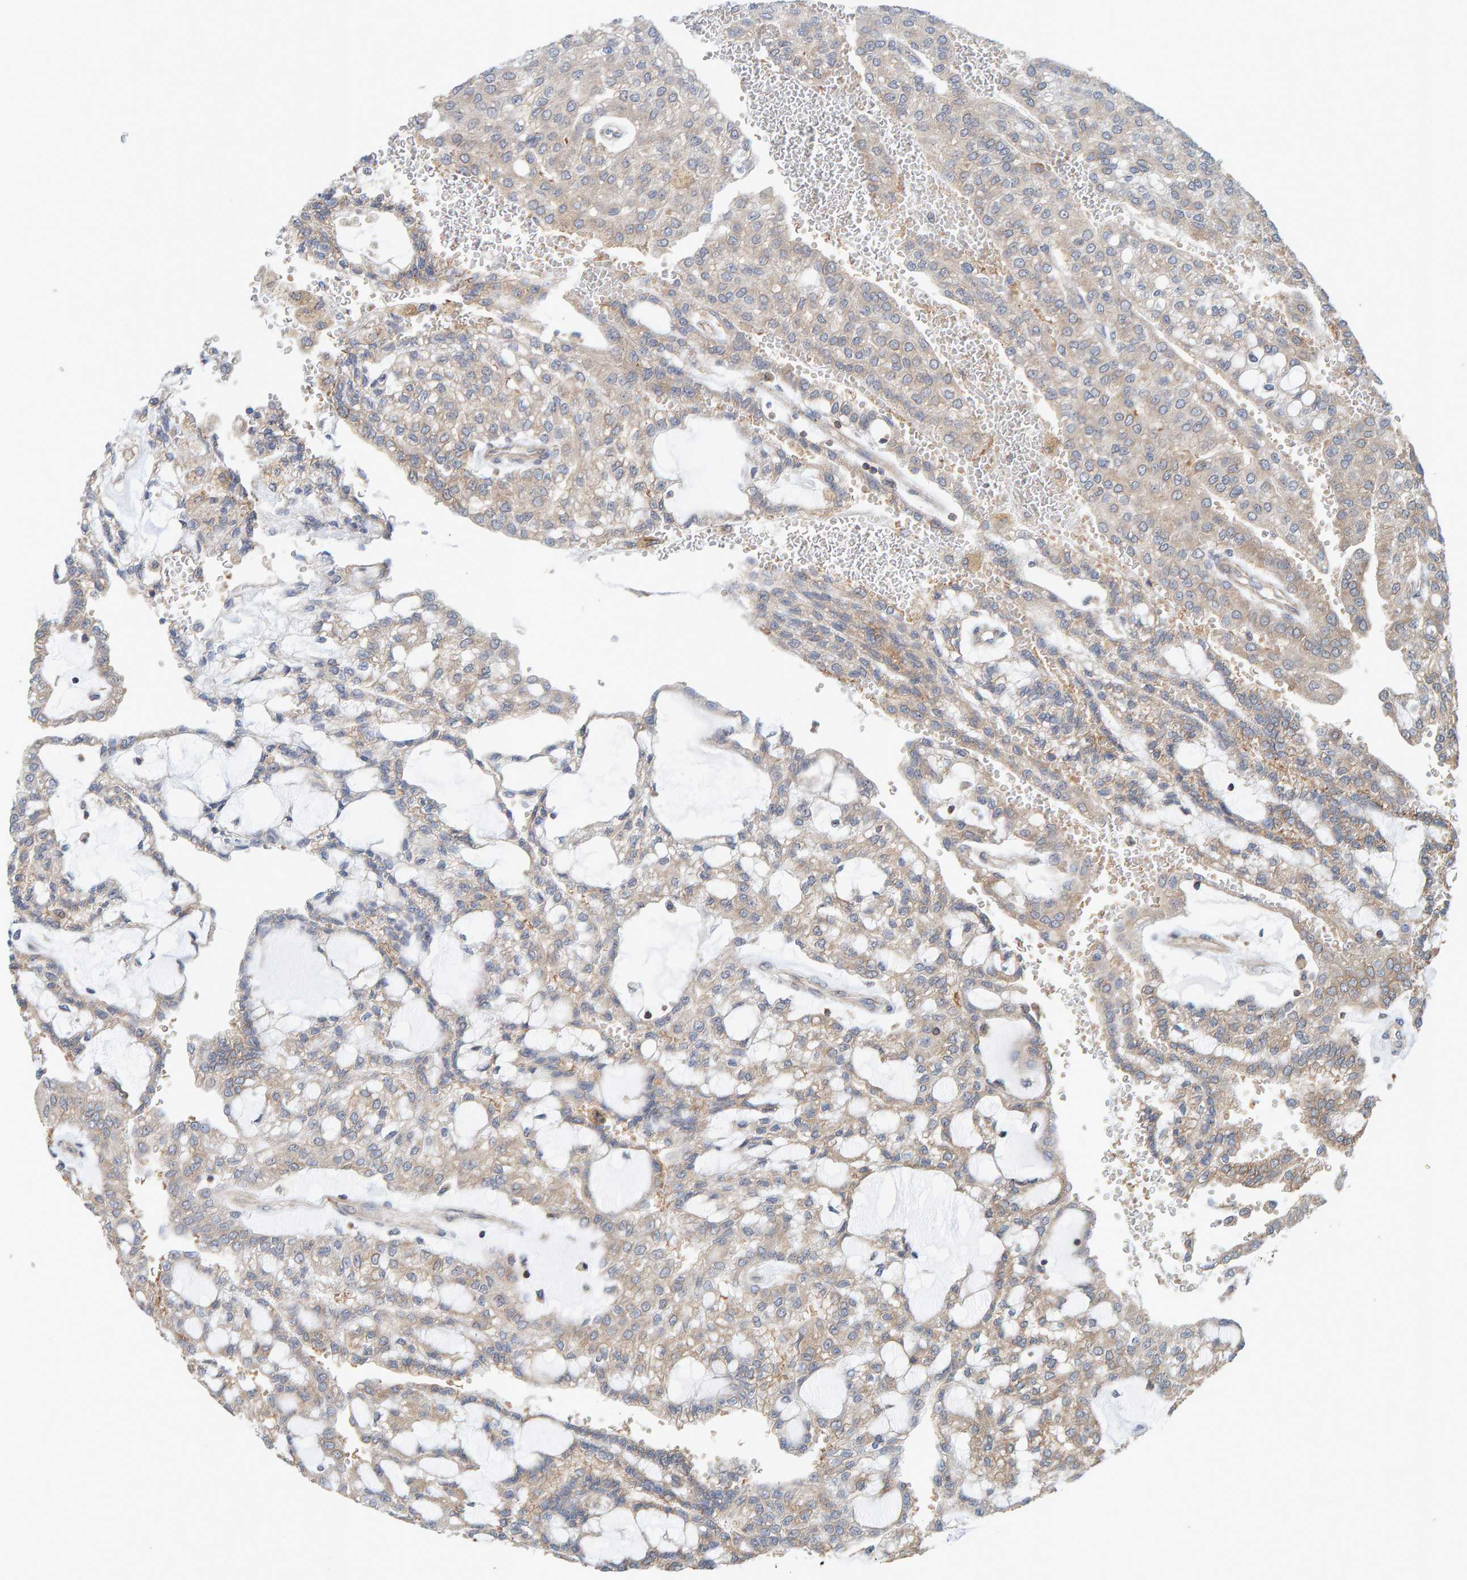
{"staining": {"intensity": "weak", "quantity": "25%-75%", "location": "cytoplasmic/membranous"}, "tissue": "renal cancer", "cell_type": "Tumor cells", "image_type": "cancer", "snomed": [{"axis": "morphology", "description": "Adenocarcinoma, NOS"}, {"axis": "topography", "description": "Kidney"}], "caption": "Human renal cancer (adenocarcinoma) stained for a protein (brown) reveals weak cytoplasmic/membranous positive expression in approximately 25%-75% of tumor cells.", "gene": "UBAP1", "patient": {"sex": "male", "age": 63}}